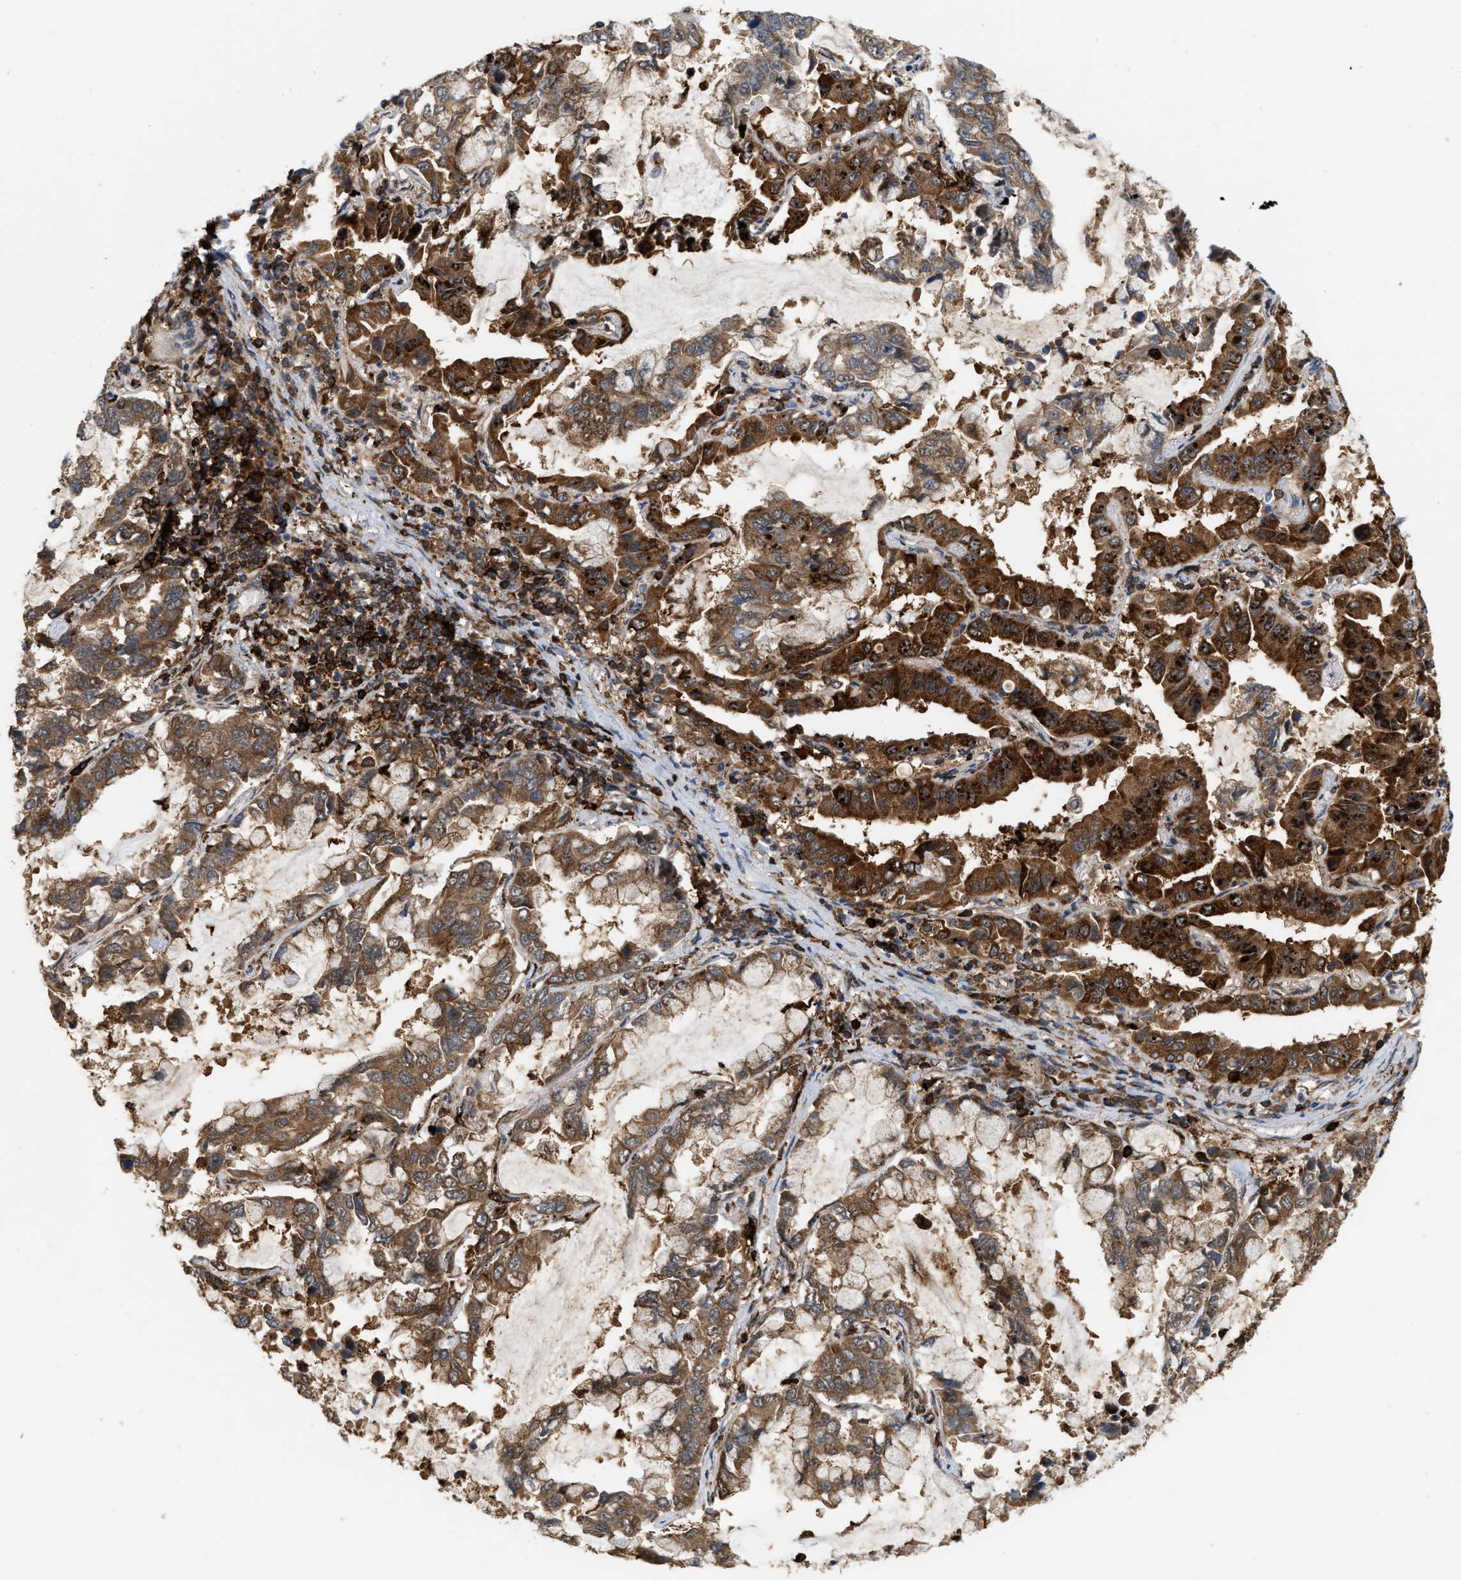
{"staining": {"intensity": "strong", "quantity": ">75%", "location": "cytoplasmic/membranous"}, "tissue": "lung cancer", "cell_type": "Tumor cells", "image_type": "cancer", "snomed": [{"axis": "morphology", "description": "Adenocarcinoma, NOS"}, {"axis": "topography", "description": "Lung"}], "caption": "Lung cancer (adenocarcinoma) stained with DAB IHC displays high levels of strong cytoplasmic/membranous staining in approximately >75% of tumor cells.", "gene": "IQCE", "patient": {"sex": "male", "age": 64}}